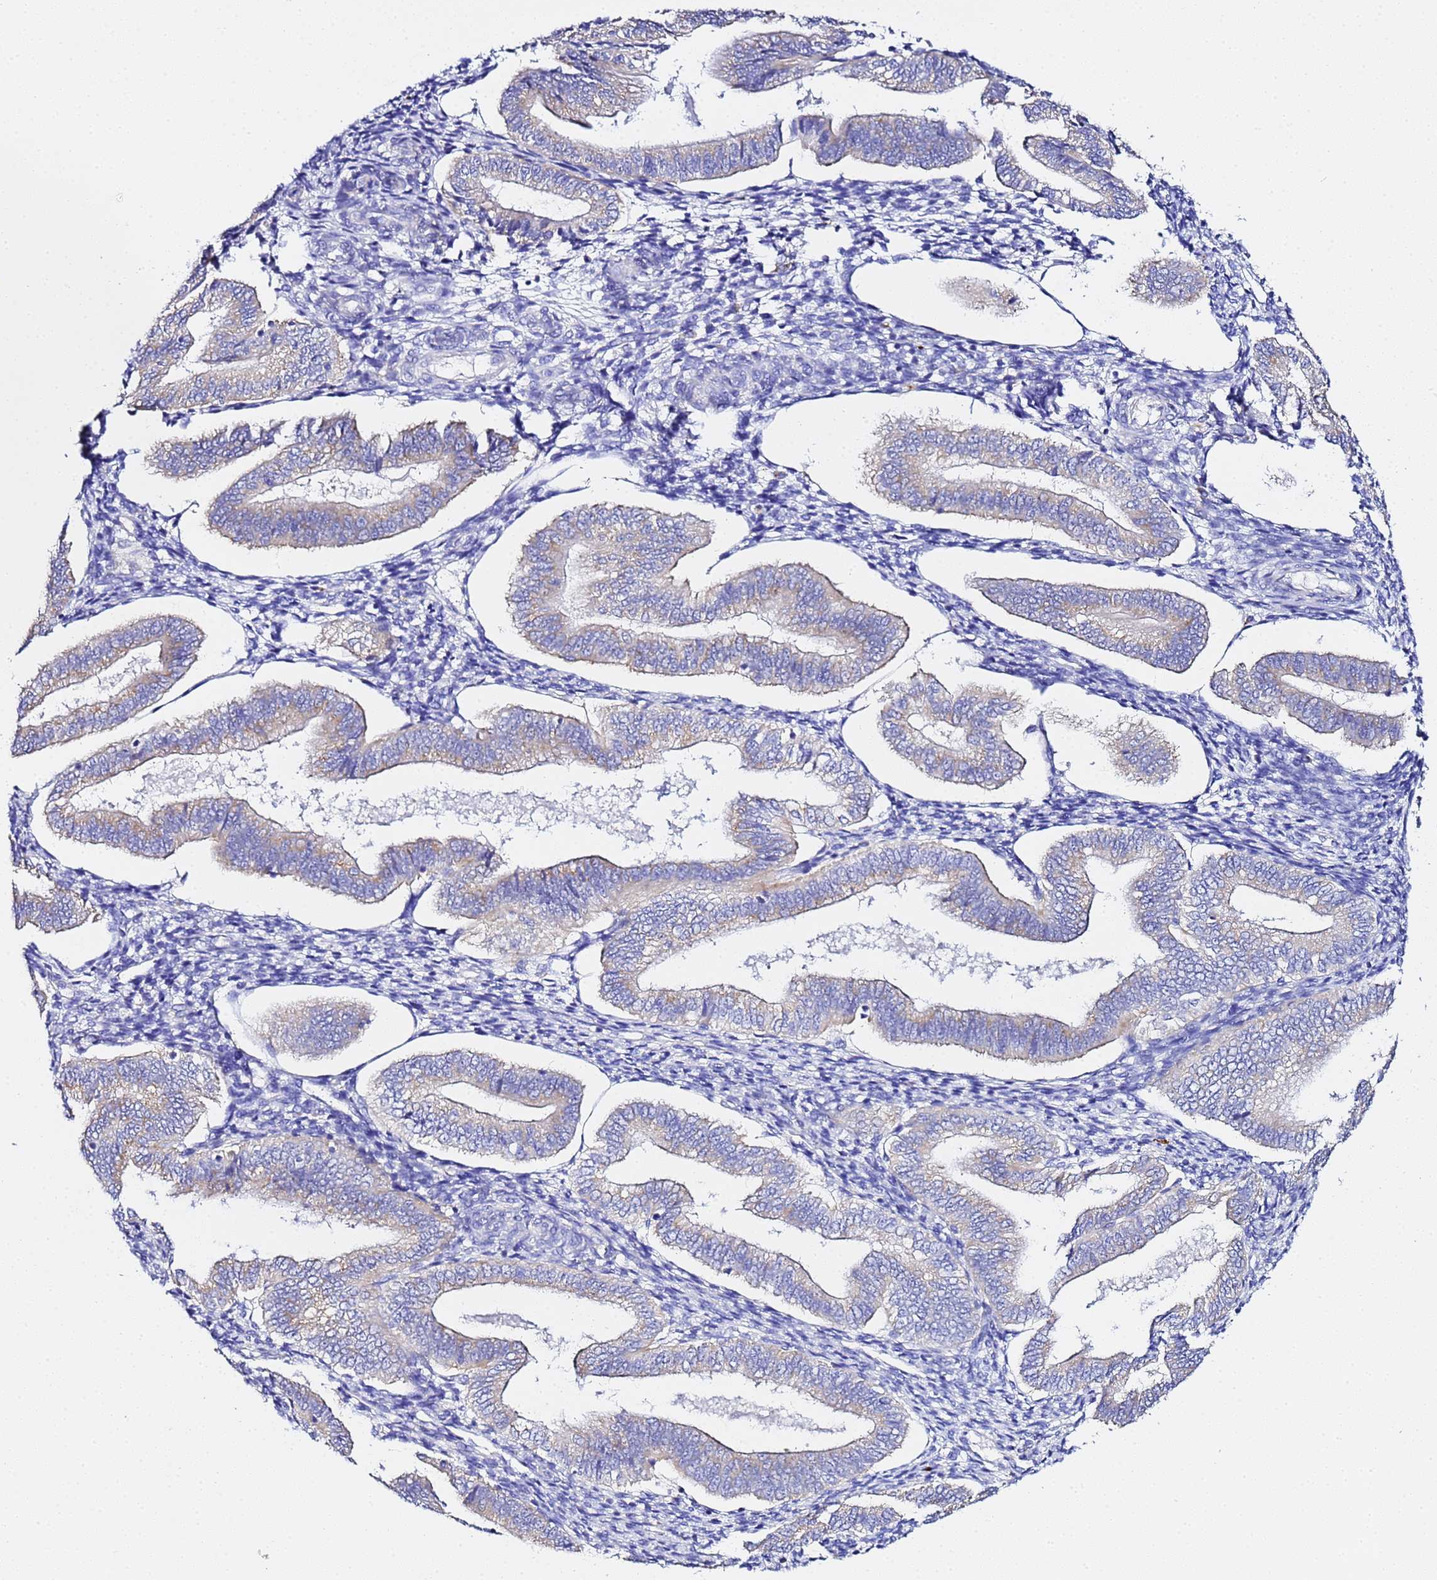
{"staining": {"intensity": "negative", "quantity": "none", "location": "none"}, "tissue": "endometrium", "cell_type": "Cells in endometrial stroma", "image_type": "normal", "snomed": [{"axis": "morphology", "description": "Normal tissue, NOS"}, {"axis": "topography", "description": "Endometrium"}], "caption": "This micrograph is of normal endometrium stained with immunohistochemistry to label a protein in brown with the nuclei are counter-stained blue. There is no staining in cells in endometrial stroma. Nuclei are stained in blue.", "gene": "VTI1B", "patient": {"sex": "female", "age": 34}}